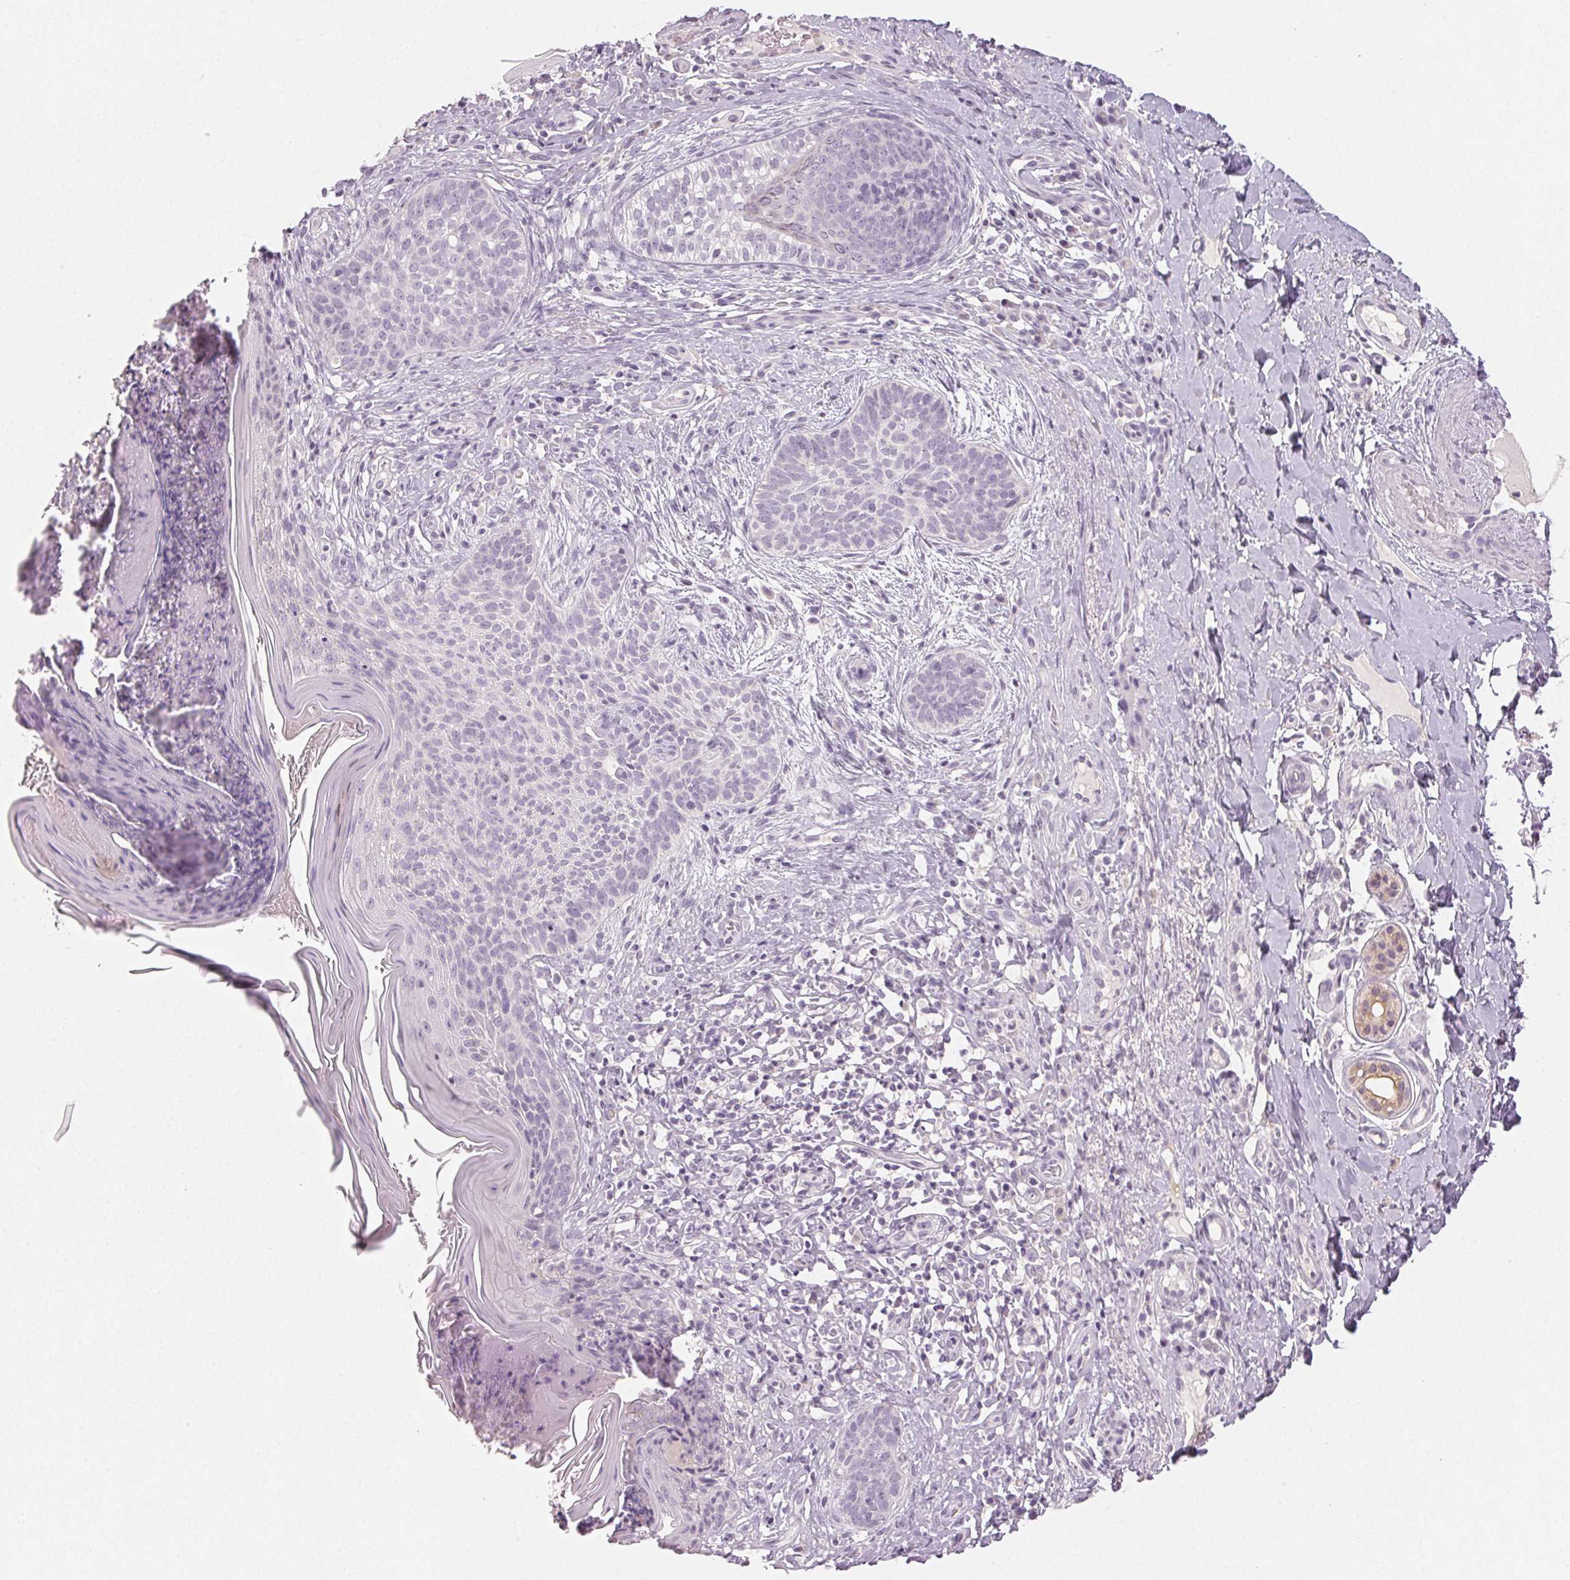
{"staining": {"intensity": "negative", "quantity": "none", "location": "none"}, "tissue": "skin cancer", "cell_type": "Tumor cells", "image_type": "cancer", "snomed": [{"axis": "morphology", "description": "Basal cell carcinoma"}, {"axis": "topography", "description": "Skin"}], "caption": "Immunohistochemistry (IHC) image of human basal cell carcinoma (skin) stained for a protein (brown), which shows no staining in tumor cells.", "gene": "LVRN", "patient": {"sex": "male", "age": 89}}